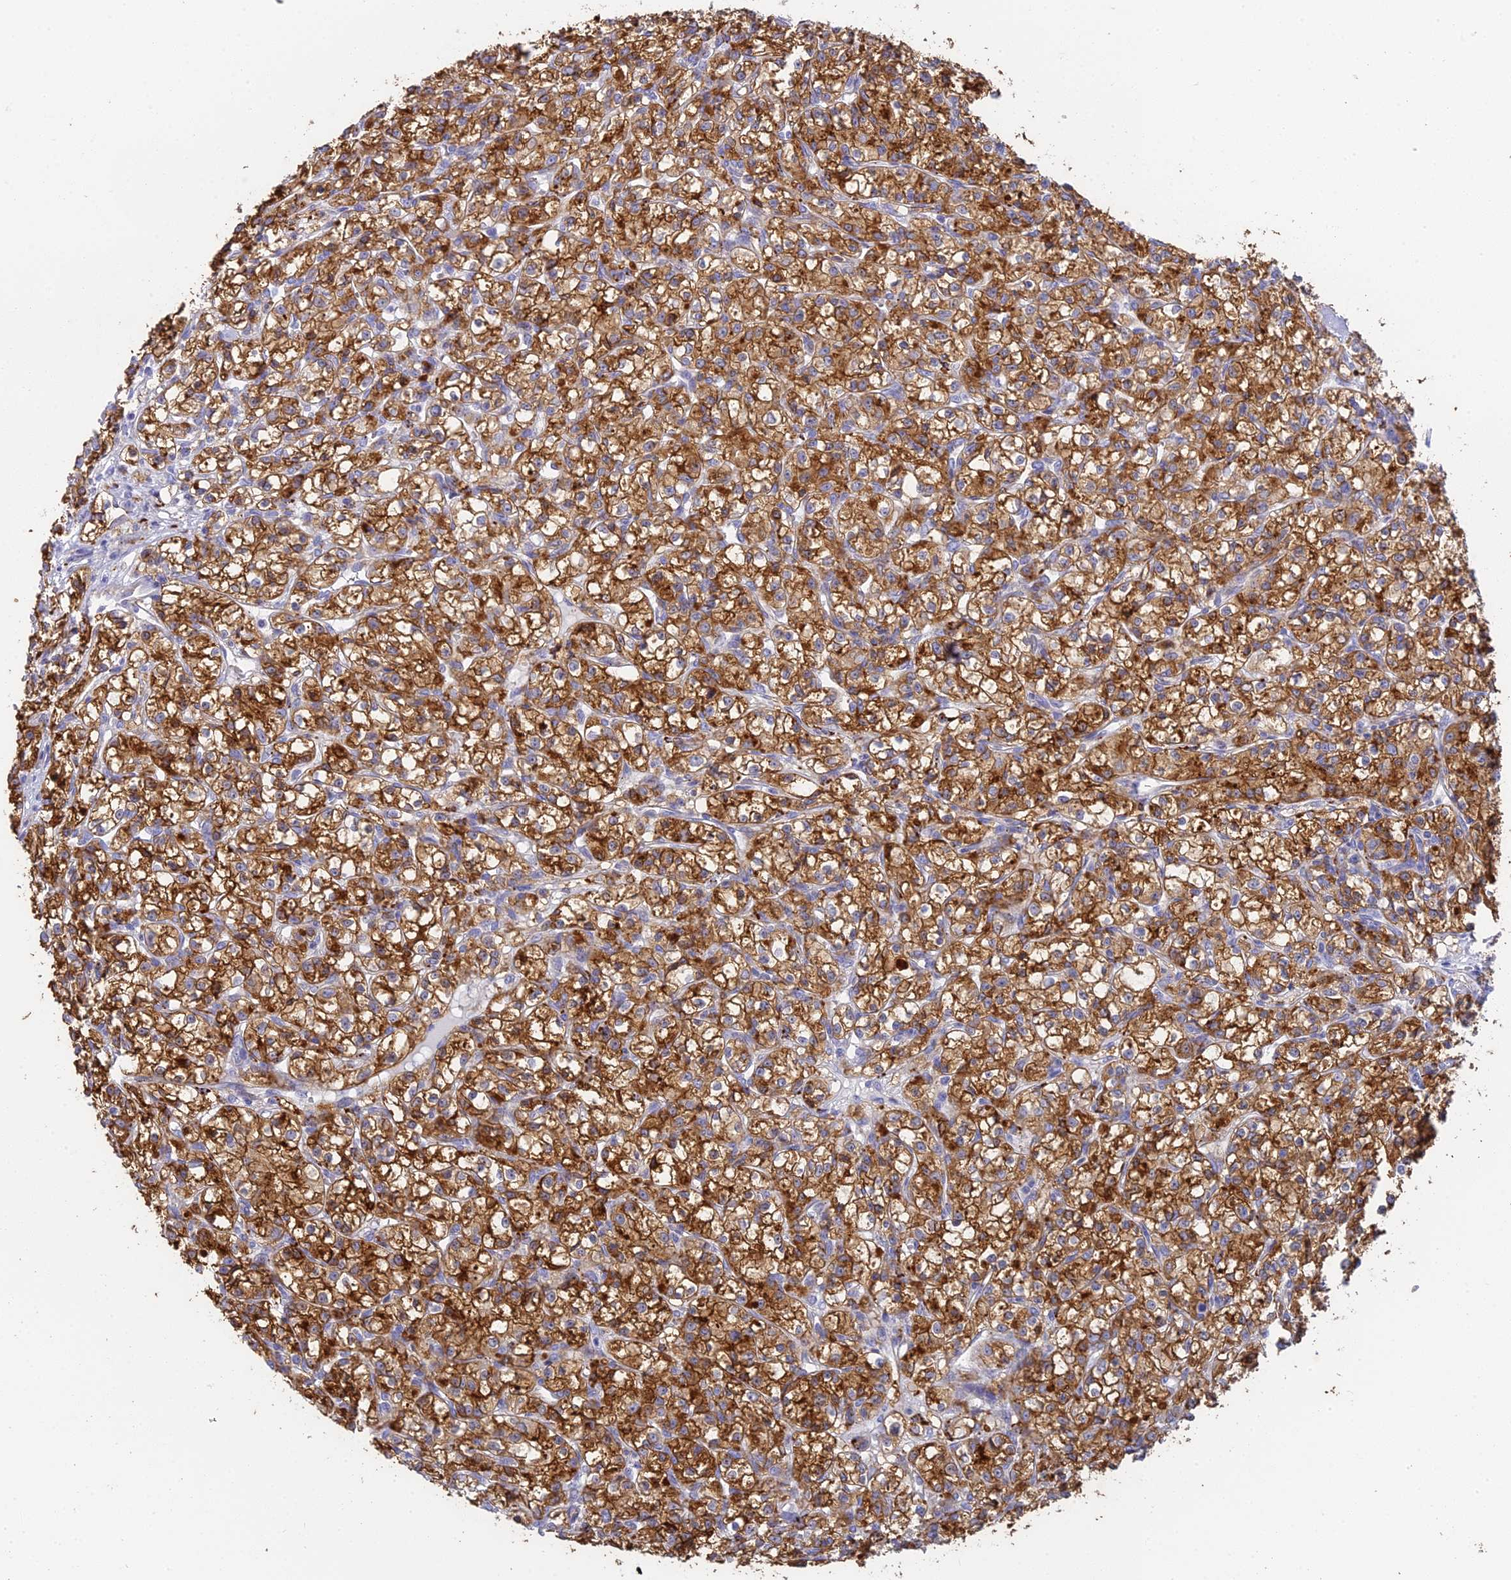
{"staining": {"intensity": "strong", "quantity": ">75%", "location": "cytoplasmic/membranous"}, "tissue": "renal cancer", "cell_type": "Tumor cells", "image_type": "cancer", "snomed": [{"axis": "morphology", "description": "Adenocarcinoma, NOS"}, {"axis": "topography", "description": "Kidney"}], "caption": "Immunohistochemical staining of renal cancer (adenocarcinoma) demonstrates high levels of strong cytoplasmic/membranous protein staining in approximately >75% of tumor cells.", "gene": "WDR6", "patient": {"sex": "female", "age": 59}}